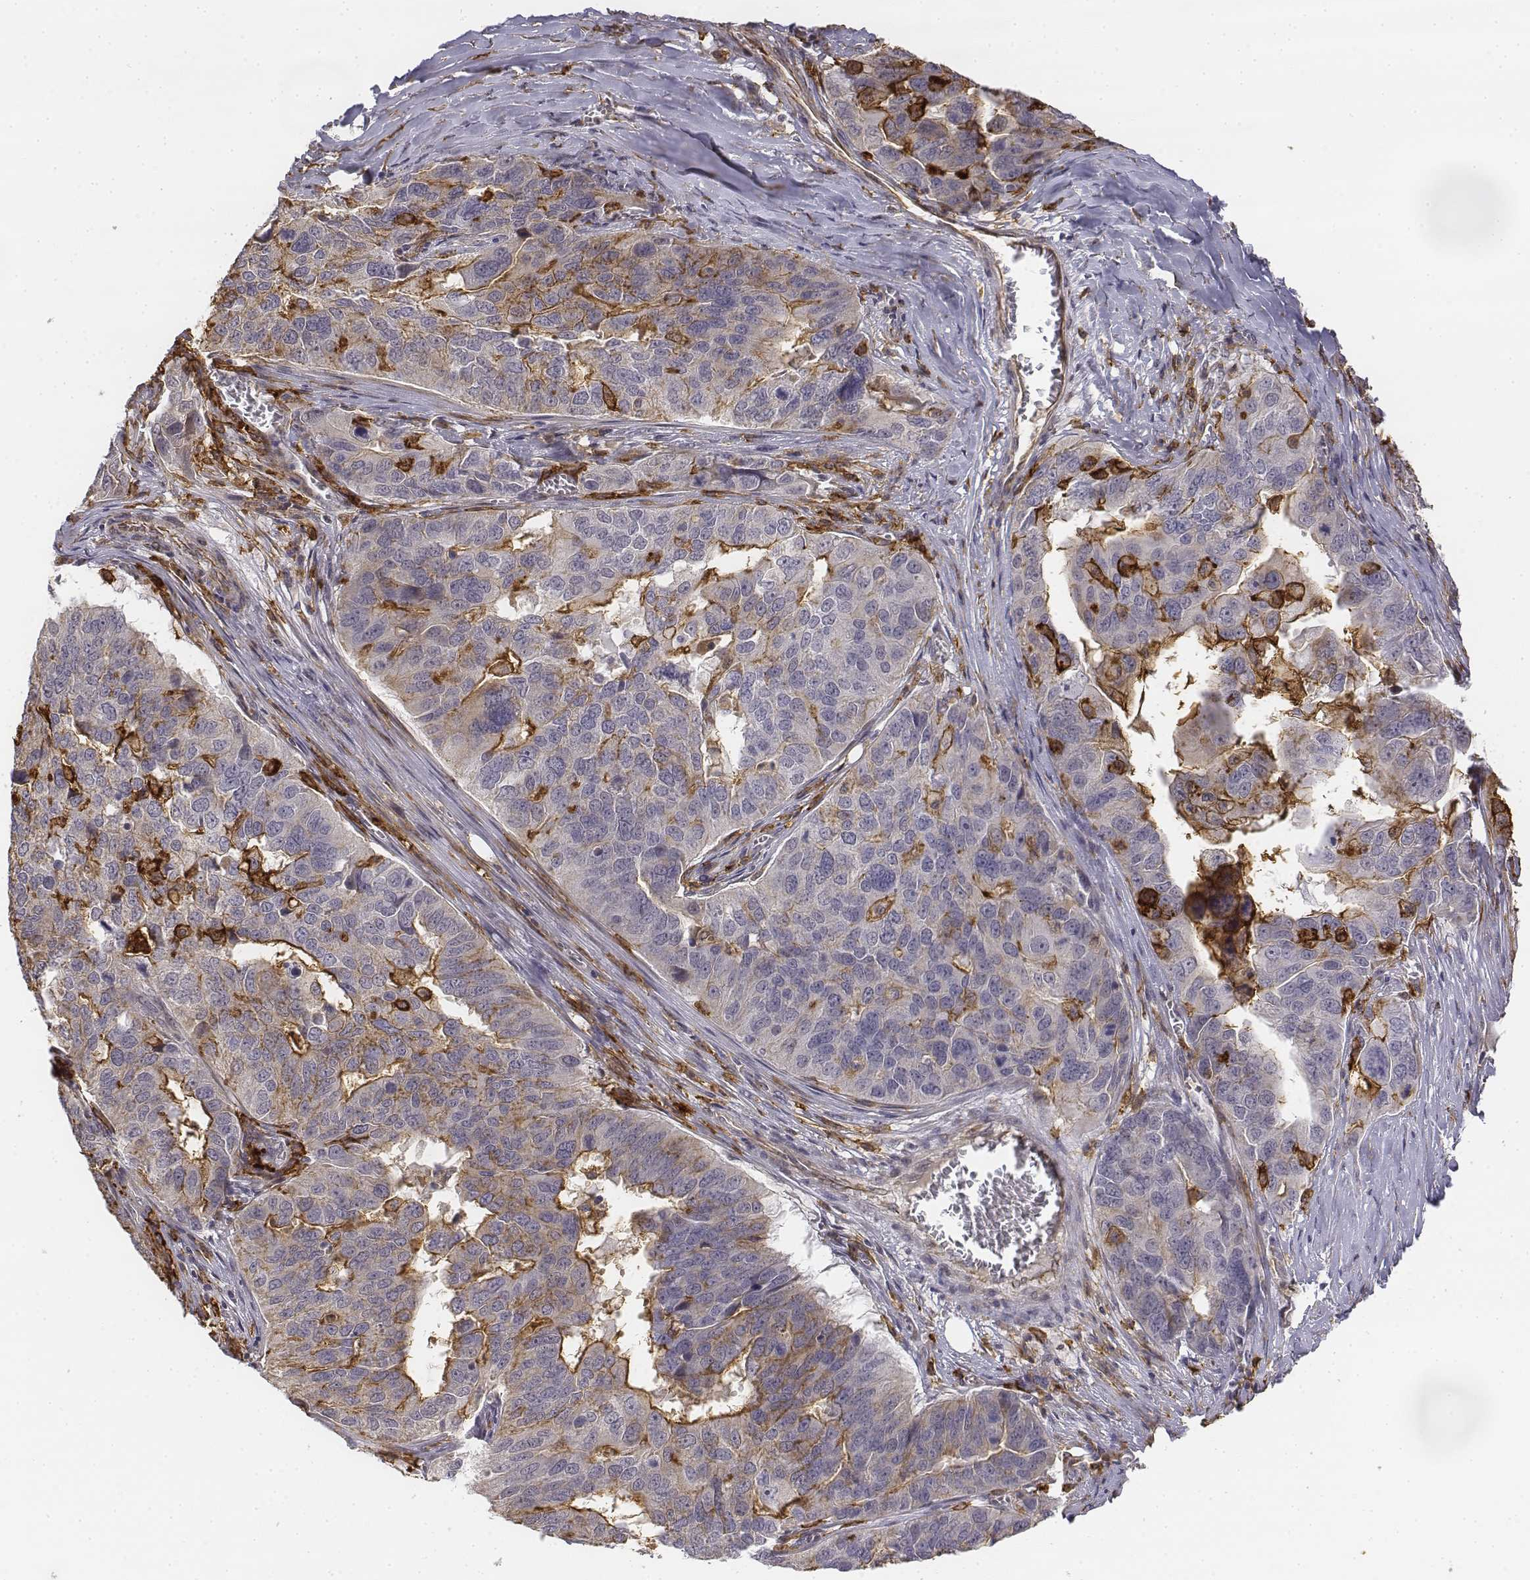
{"staining": {"intensity": "negative", "quantity": "none", "location": "none"}, "tissue": "ovarian cancer", "cell_type": "Tumor cells", "image_type": "cancer", "snomed": [{"axis": "morphology", "description": "Carcinoma, endometroid"}, {"axis": "topography", "description": "Soft tissue"}, {"axis": "topography", "description": "Ovary"}], "caption": "The image shows no significant expression in tumor cells of endometroid carcinoma (ovarian).", "gene": "CD14", "patient": {"sex": "female", "age": 52}}